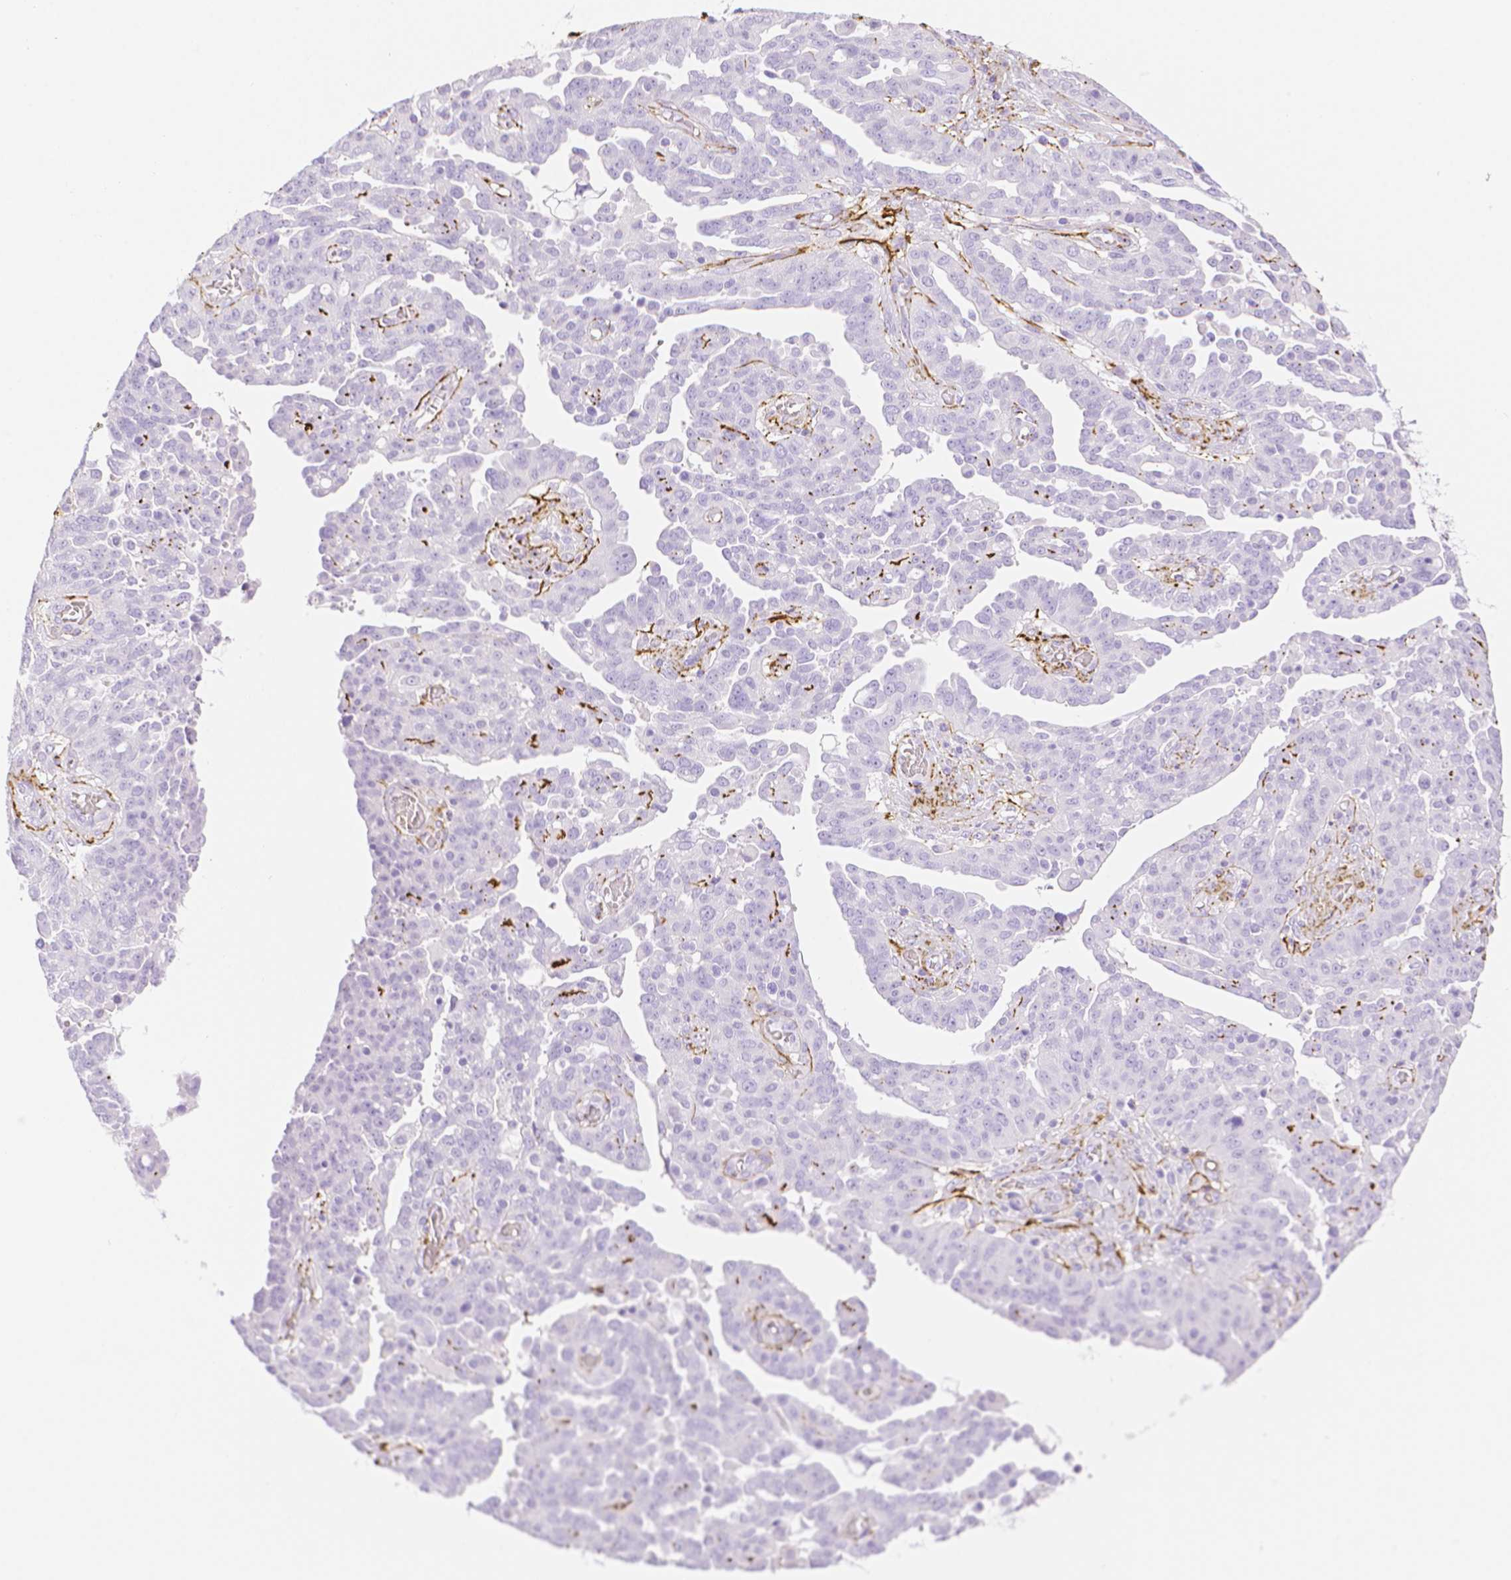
{"staining": {"intensity": "negative", "quantity": "none", "location": "none"}, "tissue": "ovarian cancer", "cell_type": "Tumor cells", "image_type": "cancer", "snomed": [{"axis": "morphology", "description": "Cystadenocarcinoma, serous, NOS"}, {"axis": "topography", "description": "Ovary"}], "caption": "The histopathology image exhibits no staining of tumor cells in ovarian serous cystadenocarcinoma. Brightfield microscopy of IHC stained with DAB (3,3'-diaminobenzidine) (brown) and hematoxylin (blue), captured at high magnification.", "gene": "FBN1", "patient": {"sex": "female", "age": 67}}